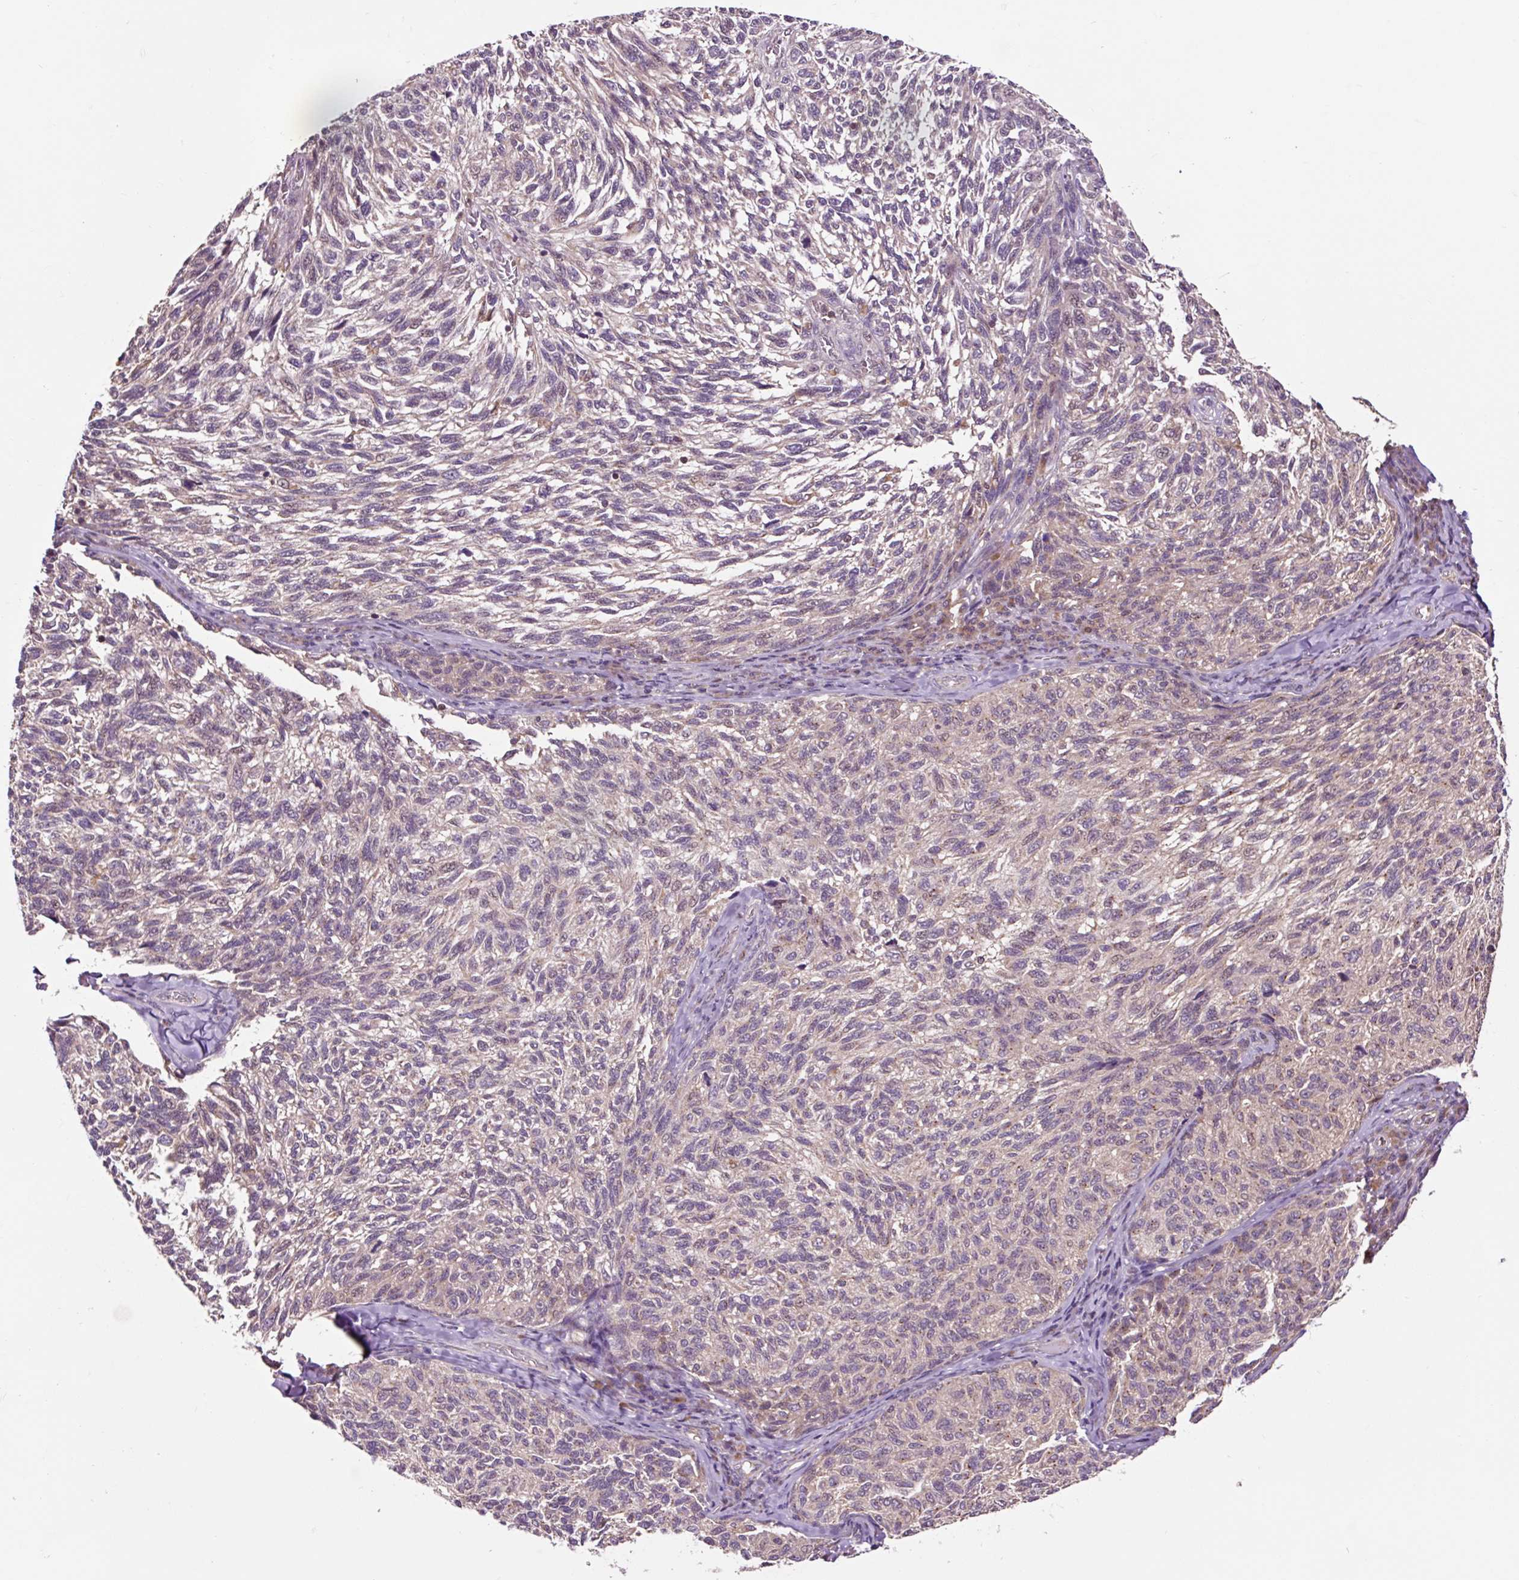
{"staining": {"intensity": "weak", "quantity": "<25%", "location": "cytoplasmic/membranous"}, "tissue": "melanoma", "cell_type": "Tumor cells", "image_type": "cancer", "snomed": [{"axis": "morphology", "description": "Malignant melanoma, NOS"}, {"axis": "topography", "description": "Skin"}], "caption": "Malignant melanoma was stained to show a protein in brown. There is no significant expression in tumor cells.", "gene": "MMS19", "patient": {"sex": "female", "age": 73}}